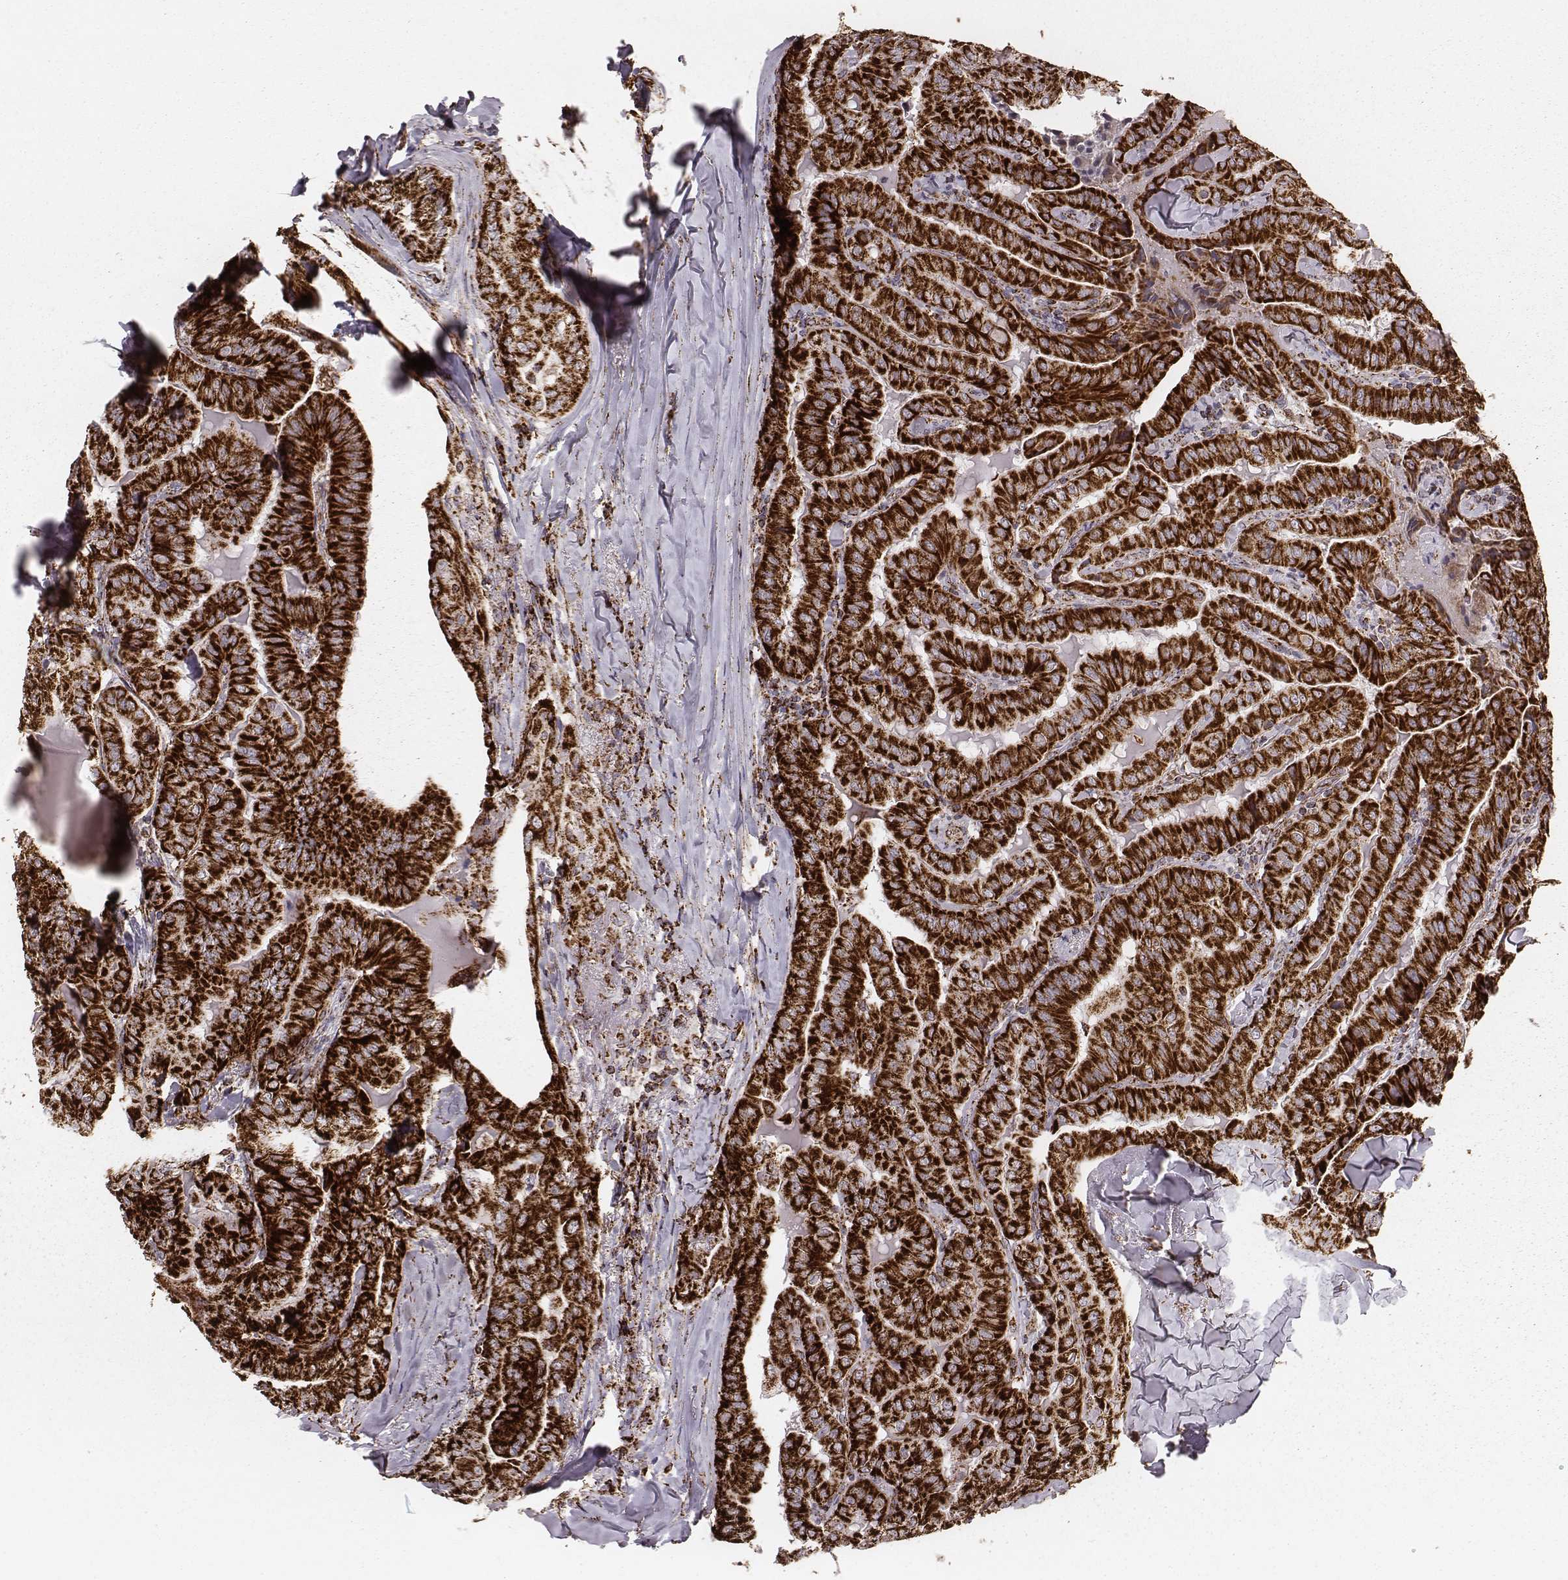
{"staining": {"intensity": "strong", "quantity": ">75%", "location": "cytoplasmic/membranous"}, "tissue": "thyroid cancer", "cell_type": "Tumor cells", "image_type": "cancer", "snomed": [{"axis": "morphology", "description": "Papillary adenocarcinoma, NOS"}, {"axis": "topography", "description": "Thyroid gland"}], "caption": "IHC staining of thyroid cancer (papillary adenocarcinoma), which reveals high levels of strong cytoplasmic/membranous expression in about >75% of tumor cells indicating strong cytoplasmic/membranous protein staining. The staining was performed using DAB (3,3'-diaminobenzidine) (brown) for protein detection and nuclei were counterstained in hematoxylin (blue).", "gene": "TUFM", "patient": {"sex": "female", "age": 68}}